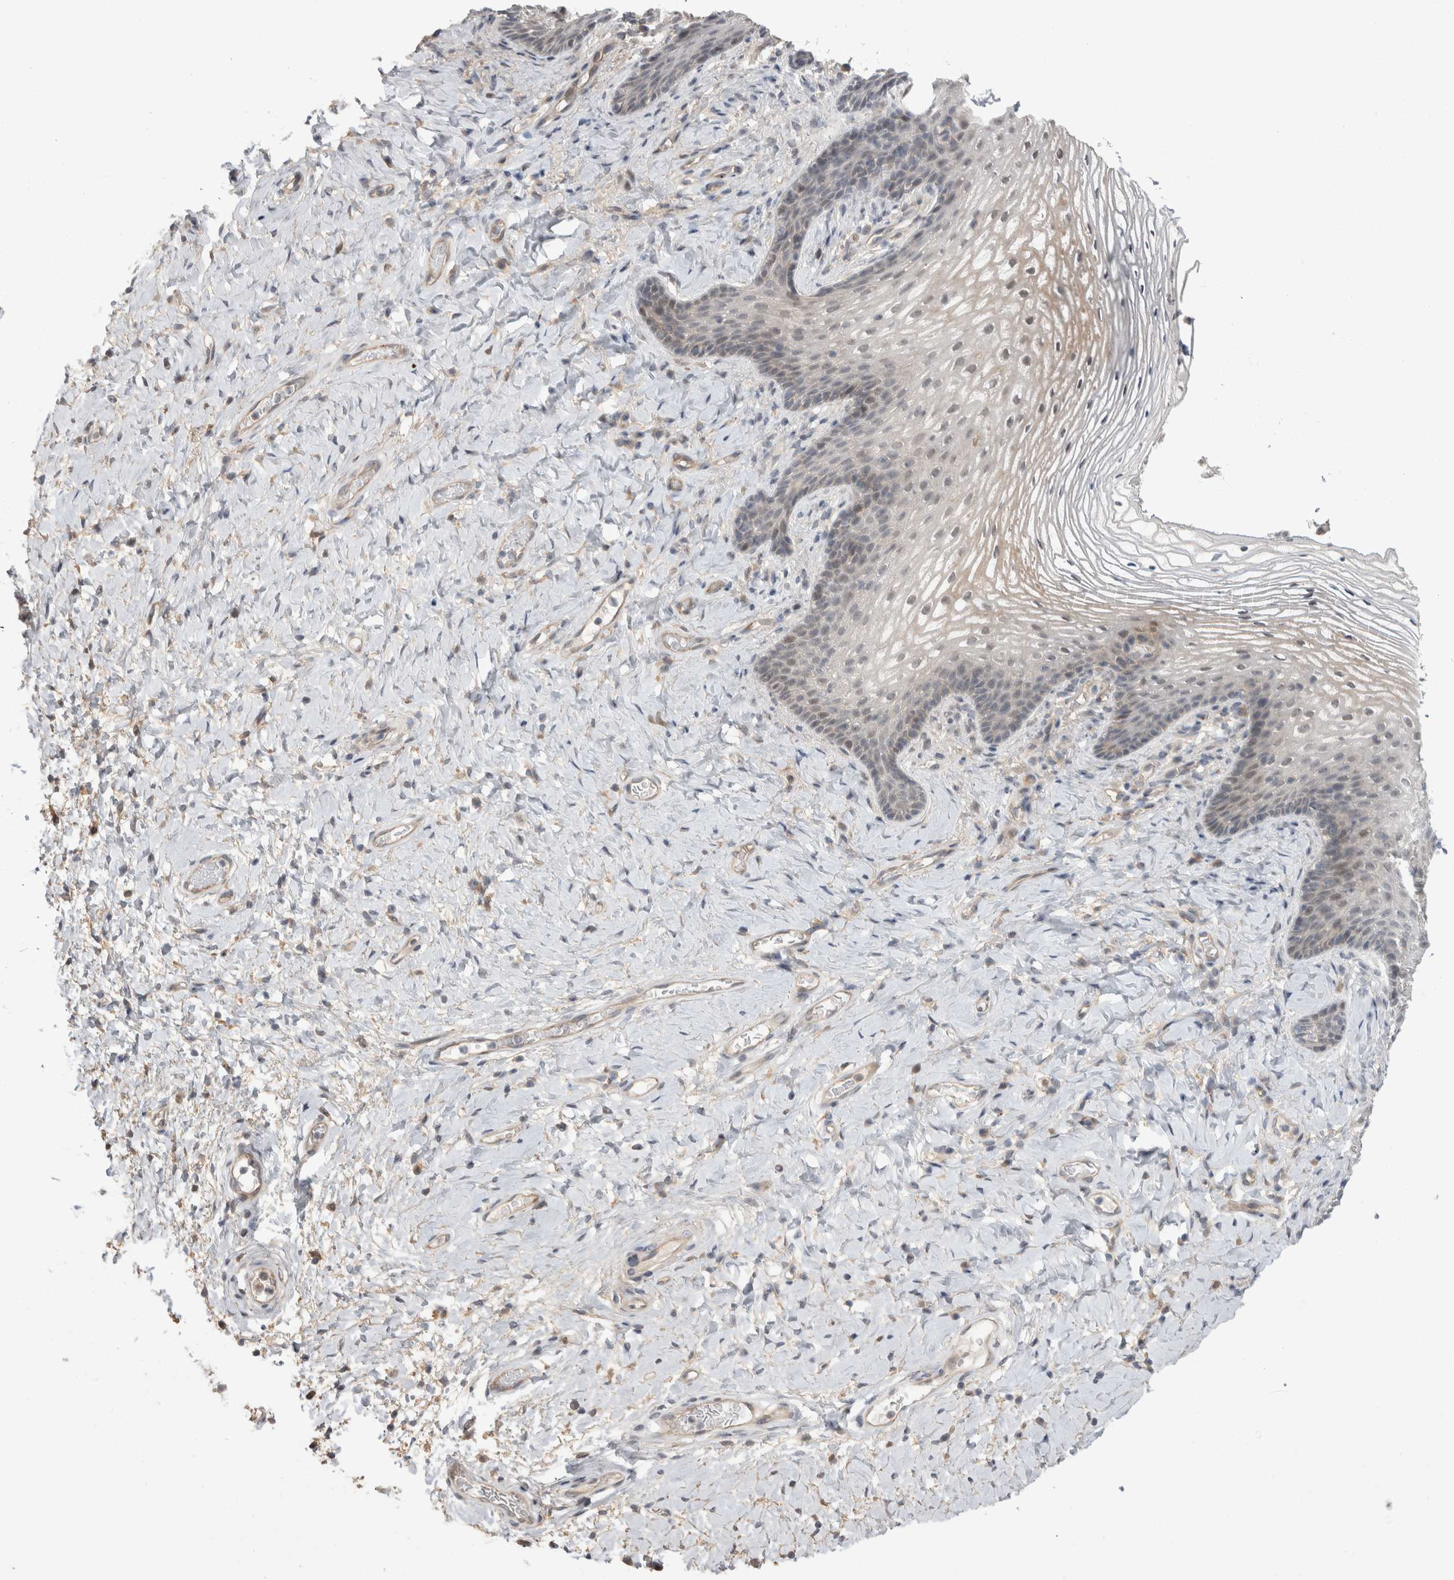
{"staining": {"intensity": "moderate", "quantity": "<25%", "location": "nuclear"}, "tissue": "vagina", "cell_type": "Squamous epithelial cells", "image_type": "normal", "snomed": [{"axis": "morphology", "description": "Normal tissue, NOS"}, {"axis": "topography", "description": "Vagina"}], "caption": "There is low levels of moderate nuclear staining in squamous epithelial cells of benign vagina, as demonstrated by immunohistochemical staining (brown color).", "gene": "MTBP", "patient": {"sex": "female", "age": 60}}